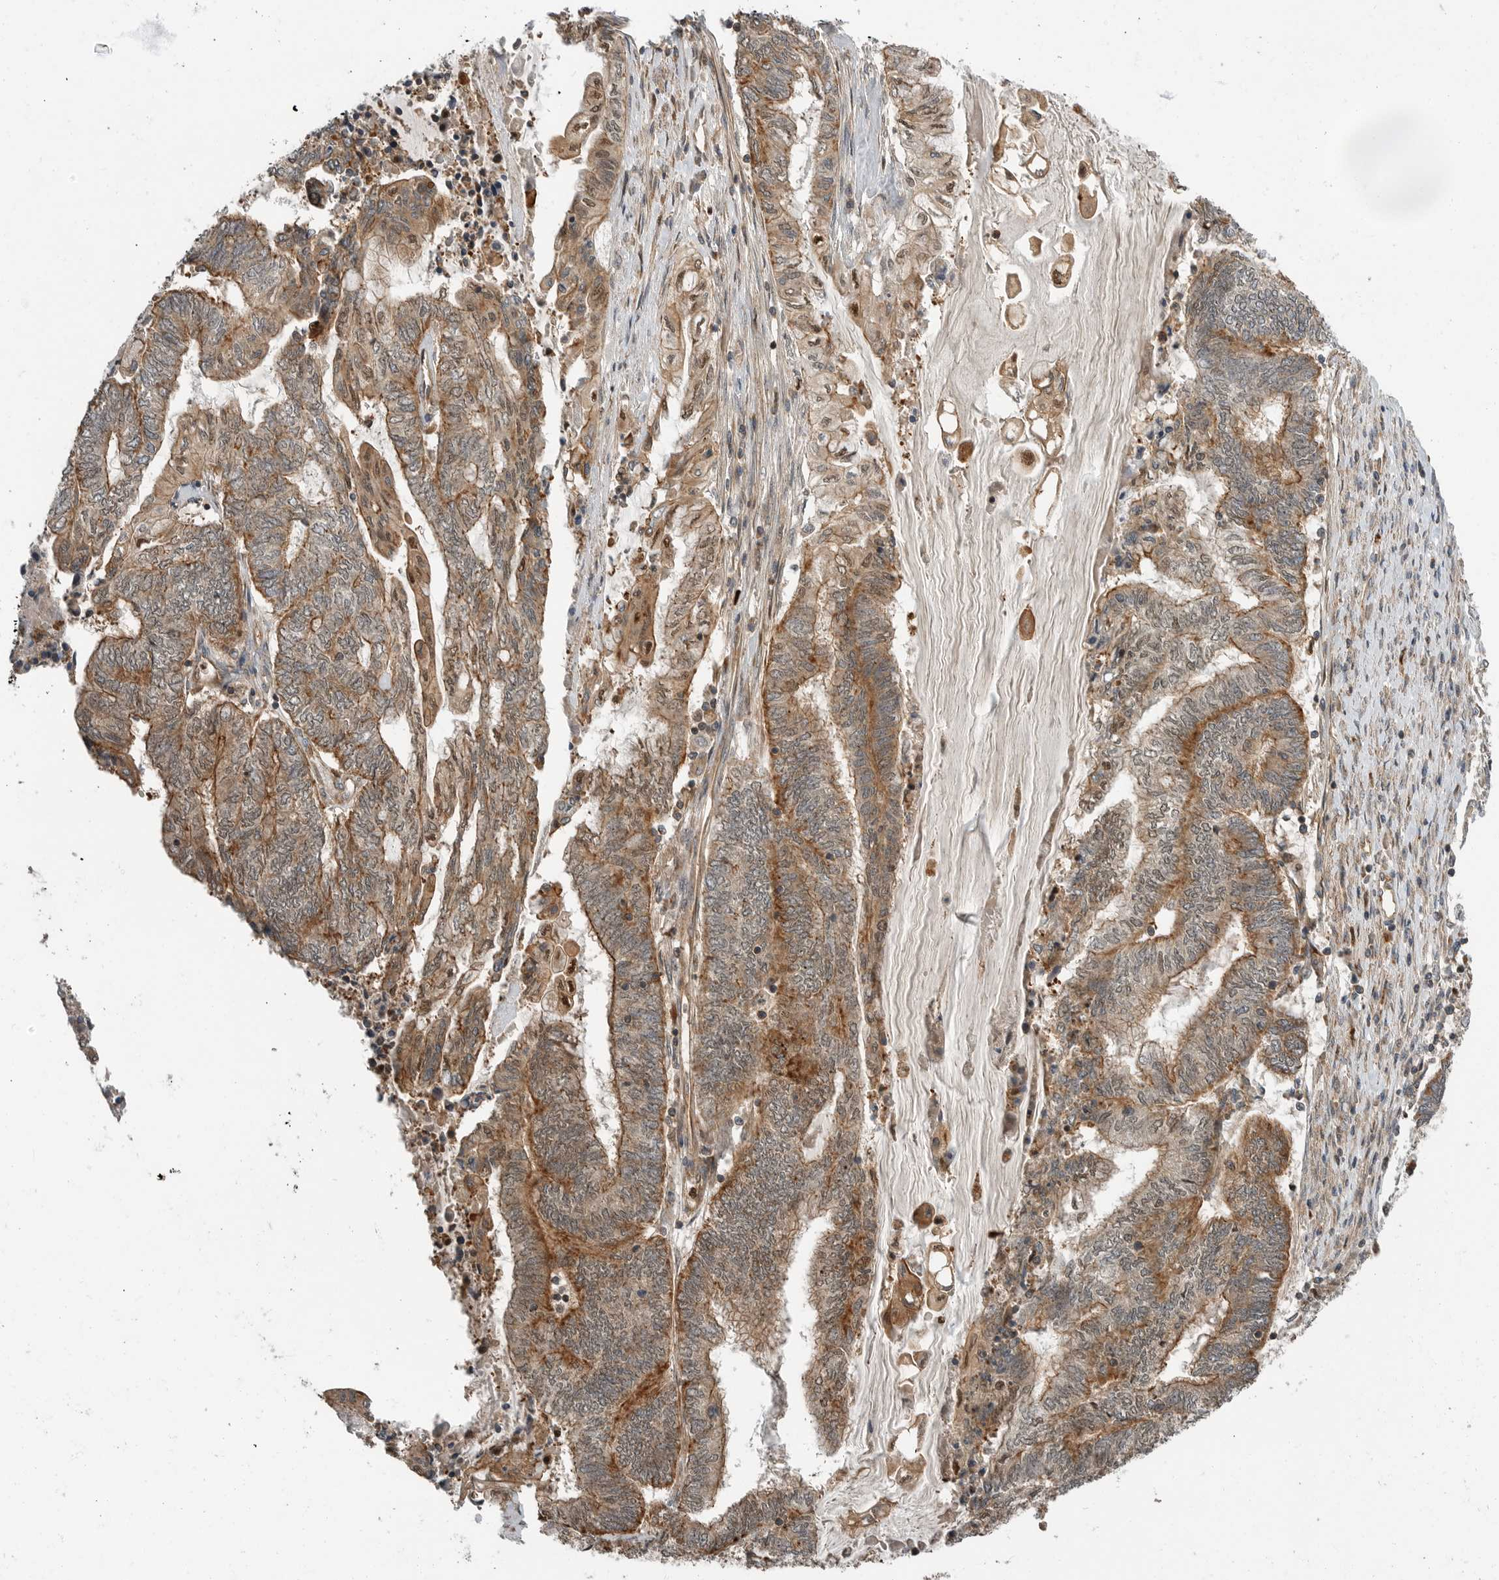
{"staining": {"intensity": "moderate", "quantity": ">75%", "location": "cytoplasmic/membranous"}, "tissue": "endometrial cancer", "cell_type": "Tumor cells", "image_type": "cancer", "snomed": [{"axis": "morphology", "description": "Adenocarcinoma, NOS"}, {"axis": "topography", "description": "Uterus"}, {"axis": "topography", "description": "Endometrium"}], "caption": "IHC image of human endometrial cancer stained for a protein (brown), which shows medium levels of moderate cytoplasmic/membranous staining in about >75% of tumor cells.", "gene": "STRAP", "patient": {"sex": "female", "age": 70}}